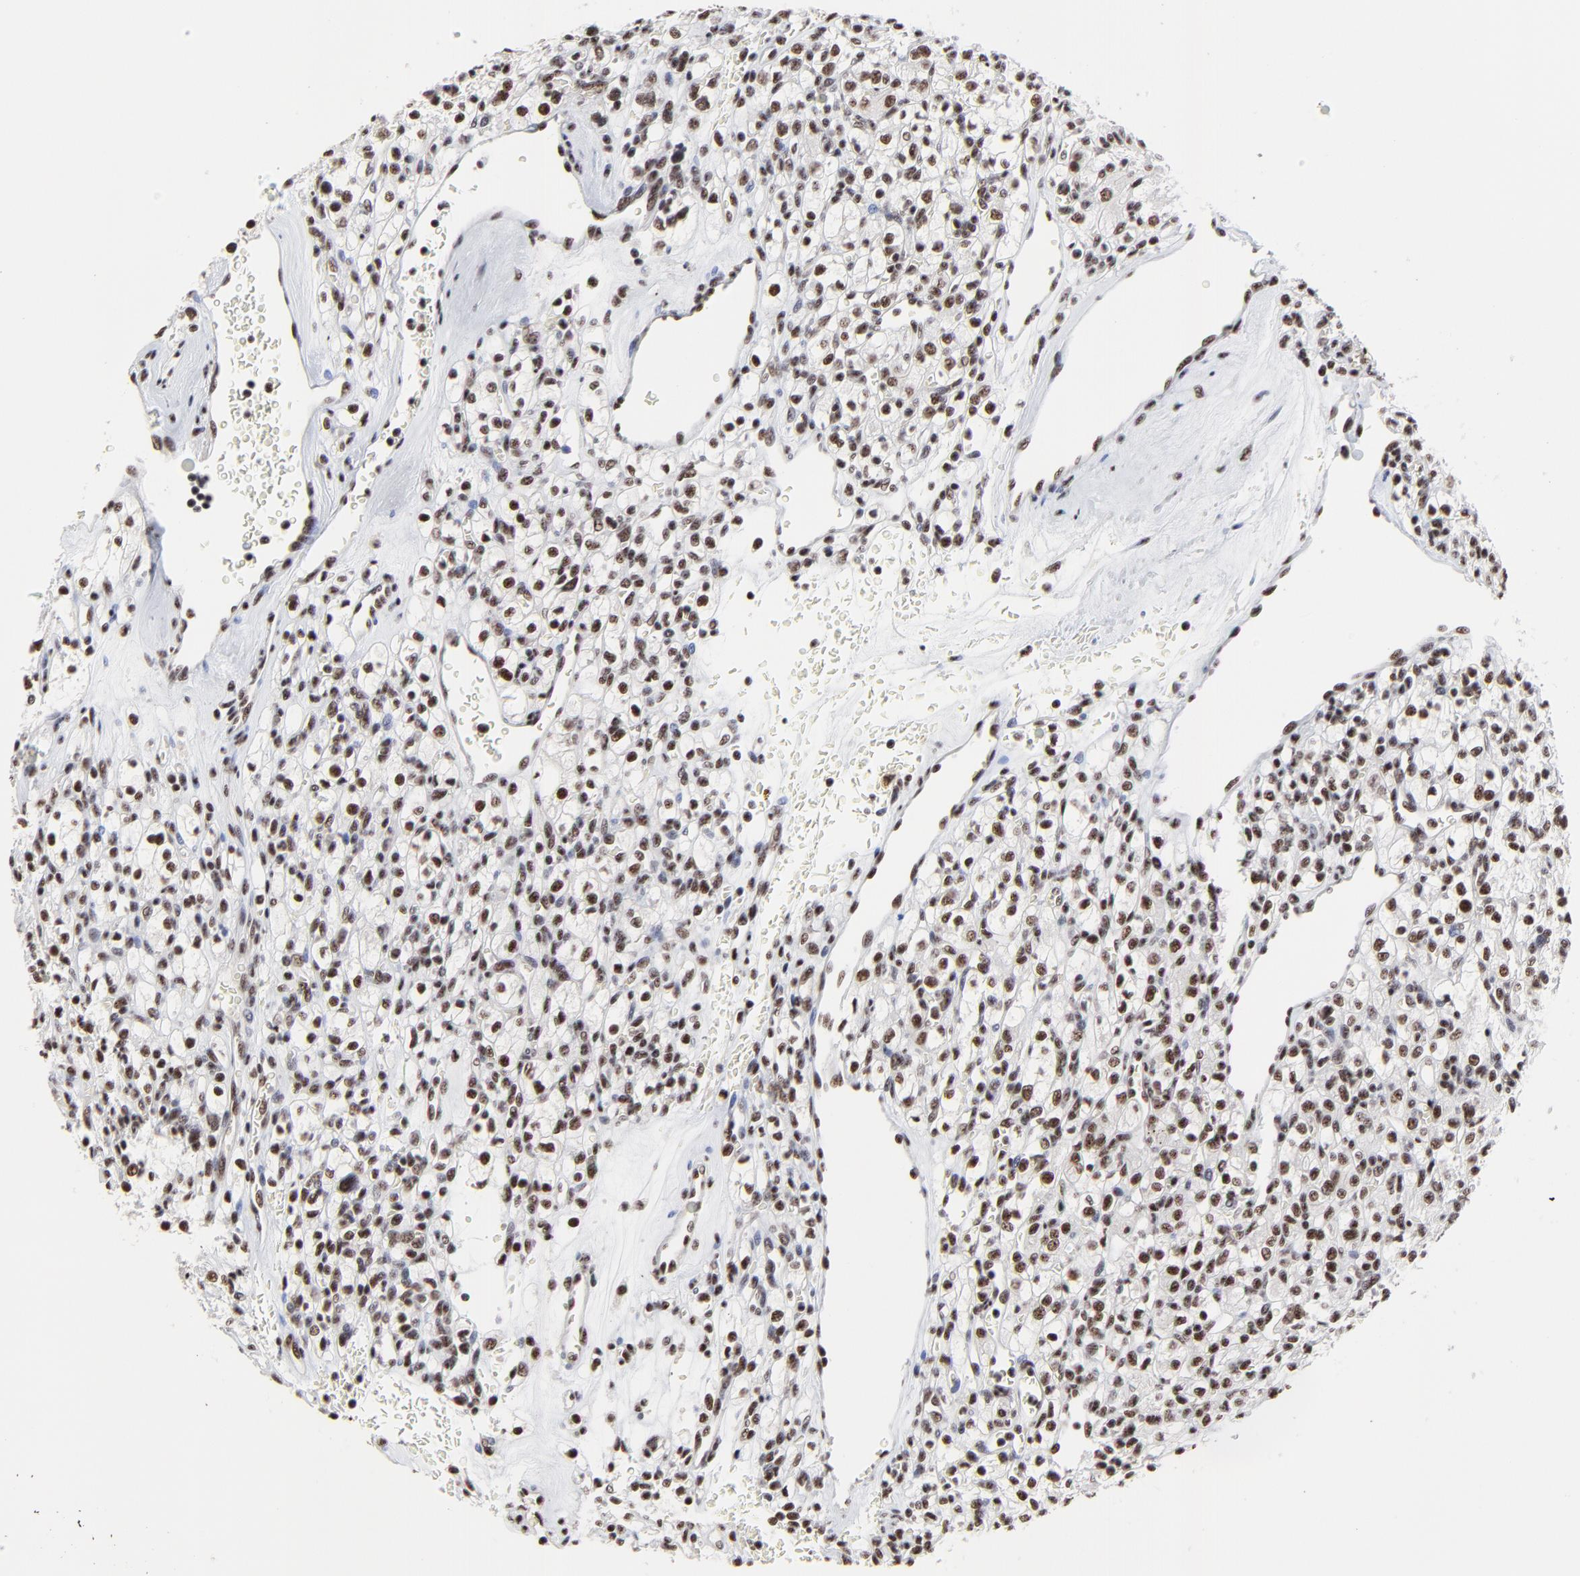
{"staining": {"intensity": "weak", "quantity": ">75%", "location": "nuclear"}, "tissue": "renal cancer", "cell_type": "Tumor cells", "image_type": "cancer", "snomed": [{"axis": "morphology", "description": "Adenocarcinoma, NOS"}, {"axis": "topography", "description": "Kidney"}], "caption": "High-power microscopy captured an immunohistochemistry (IHC) micrograph of renal adenocarcinoma, revealing weak nuclear positivity in approximately >75% of tumor cells.", "gene": "MBD4", "patient": {"sex": "female", "age": 62}}